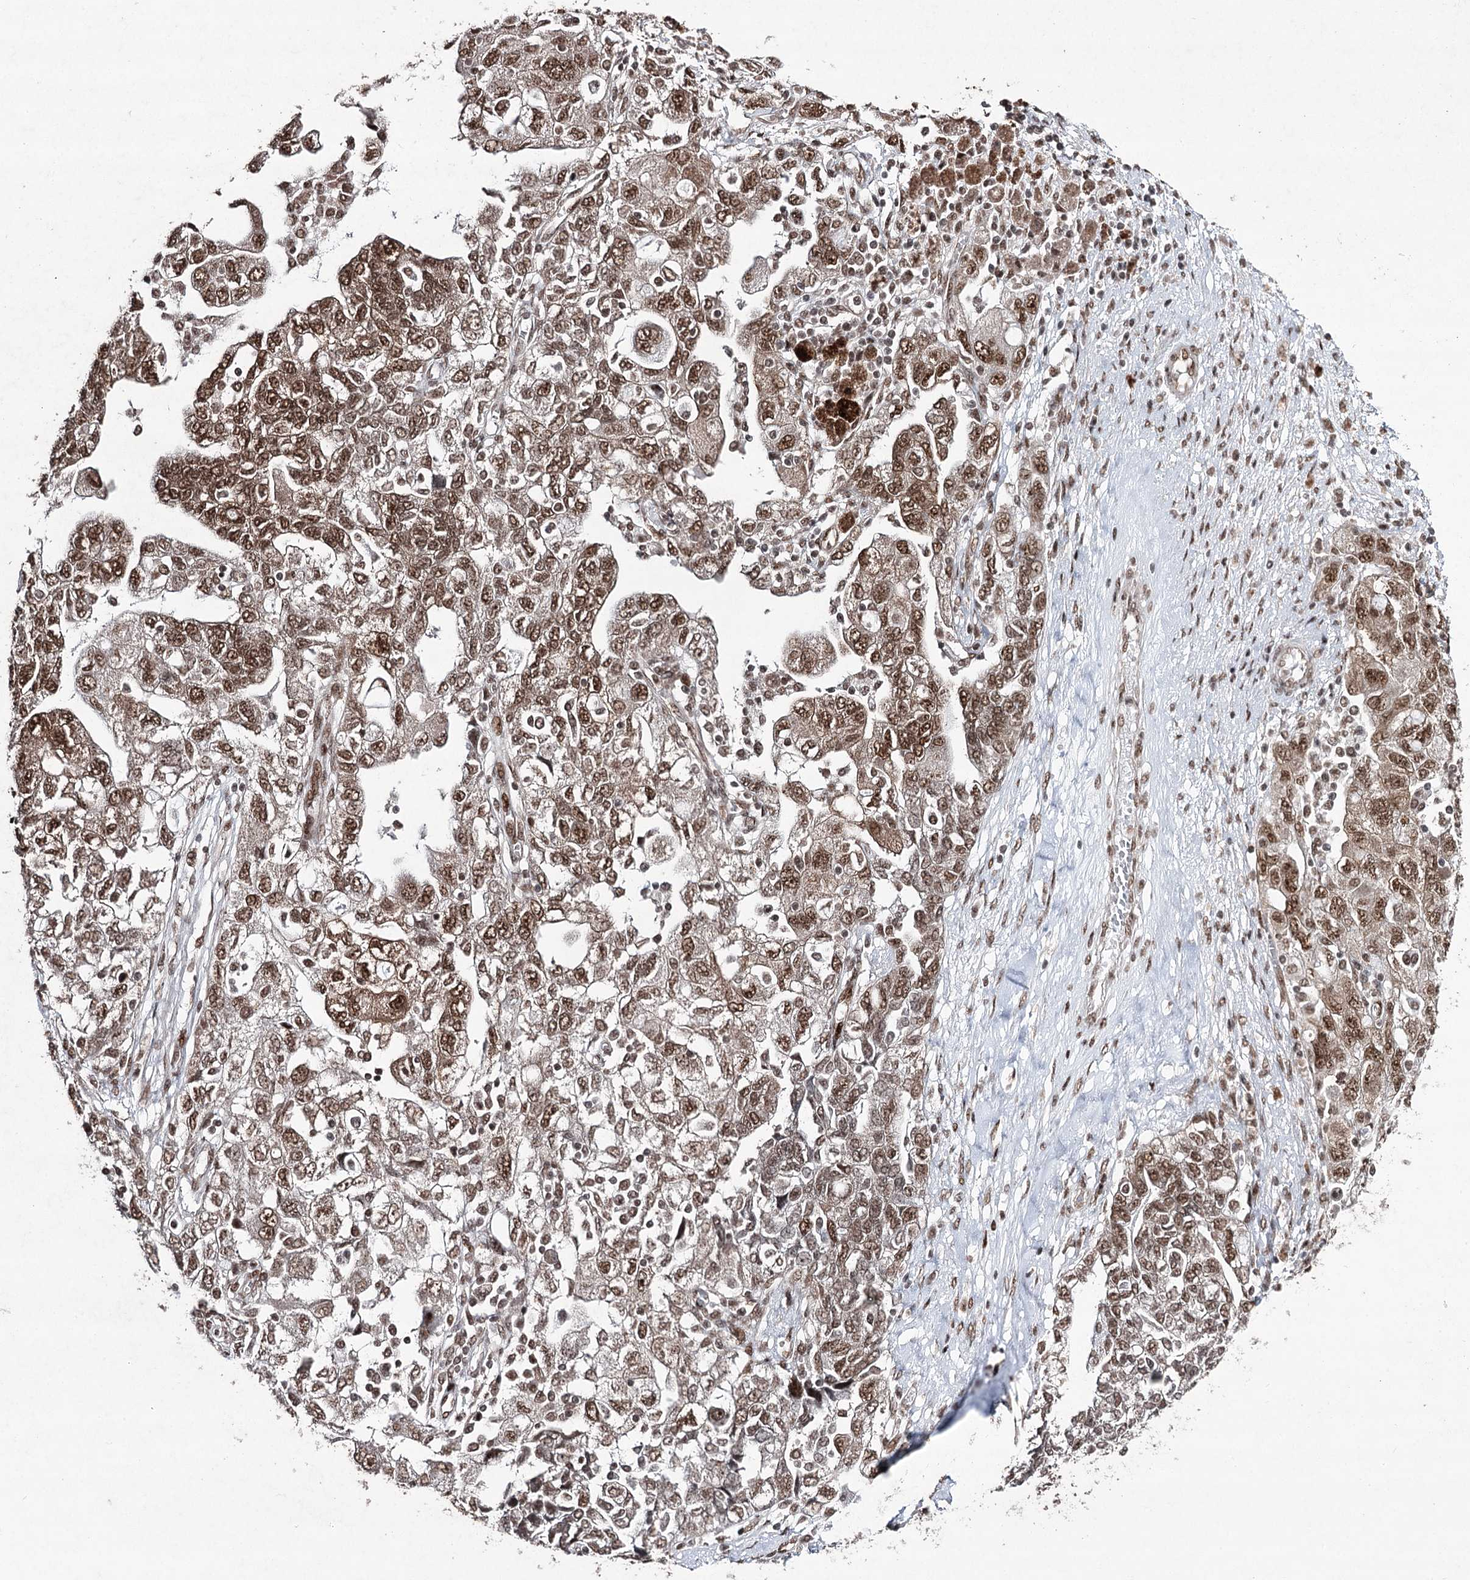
{"staining": {"intensity": "moderate", "quantity": ">75%", "location": "cytoplasmic/membranous,nuclear"}, "tissue": "ovarian cancer", "cell_type": "Tumor cells", "image_type": "cancer", "snomed": [{"axis": "morphology", "description": "Carcinoma, NOS"}, {"axis": "morphology", "description": "Cystadenocarcinoma, serous, NOS"}, {"axis": "topography", "description": "Ovary"}], "caption": "Moderate cytoplasmic/membranous and nuclear expression for a protein is appreciated in about >75% of tumor cells of ovarian cancer using immunohistochemistry.", "gene": "PDCD4", "patient": {"sex": "female", "age": 69}}